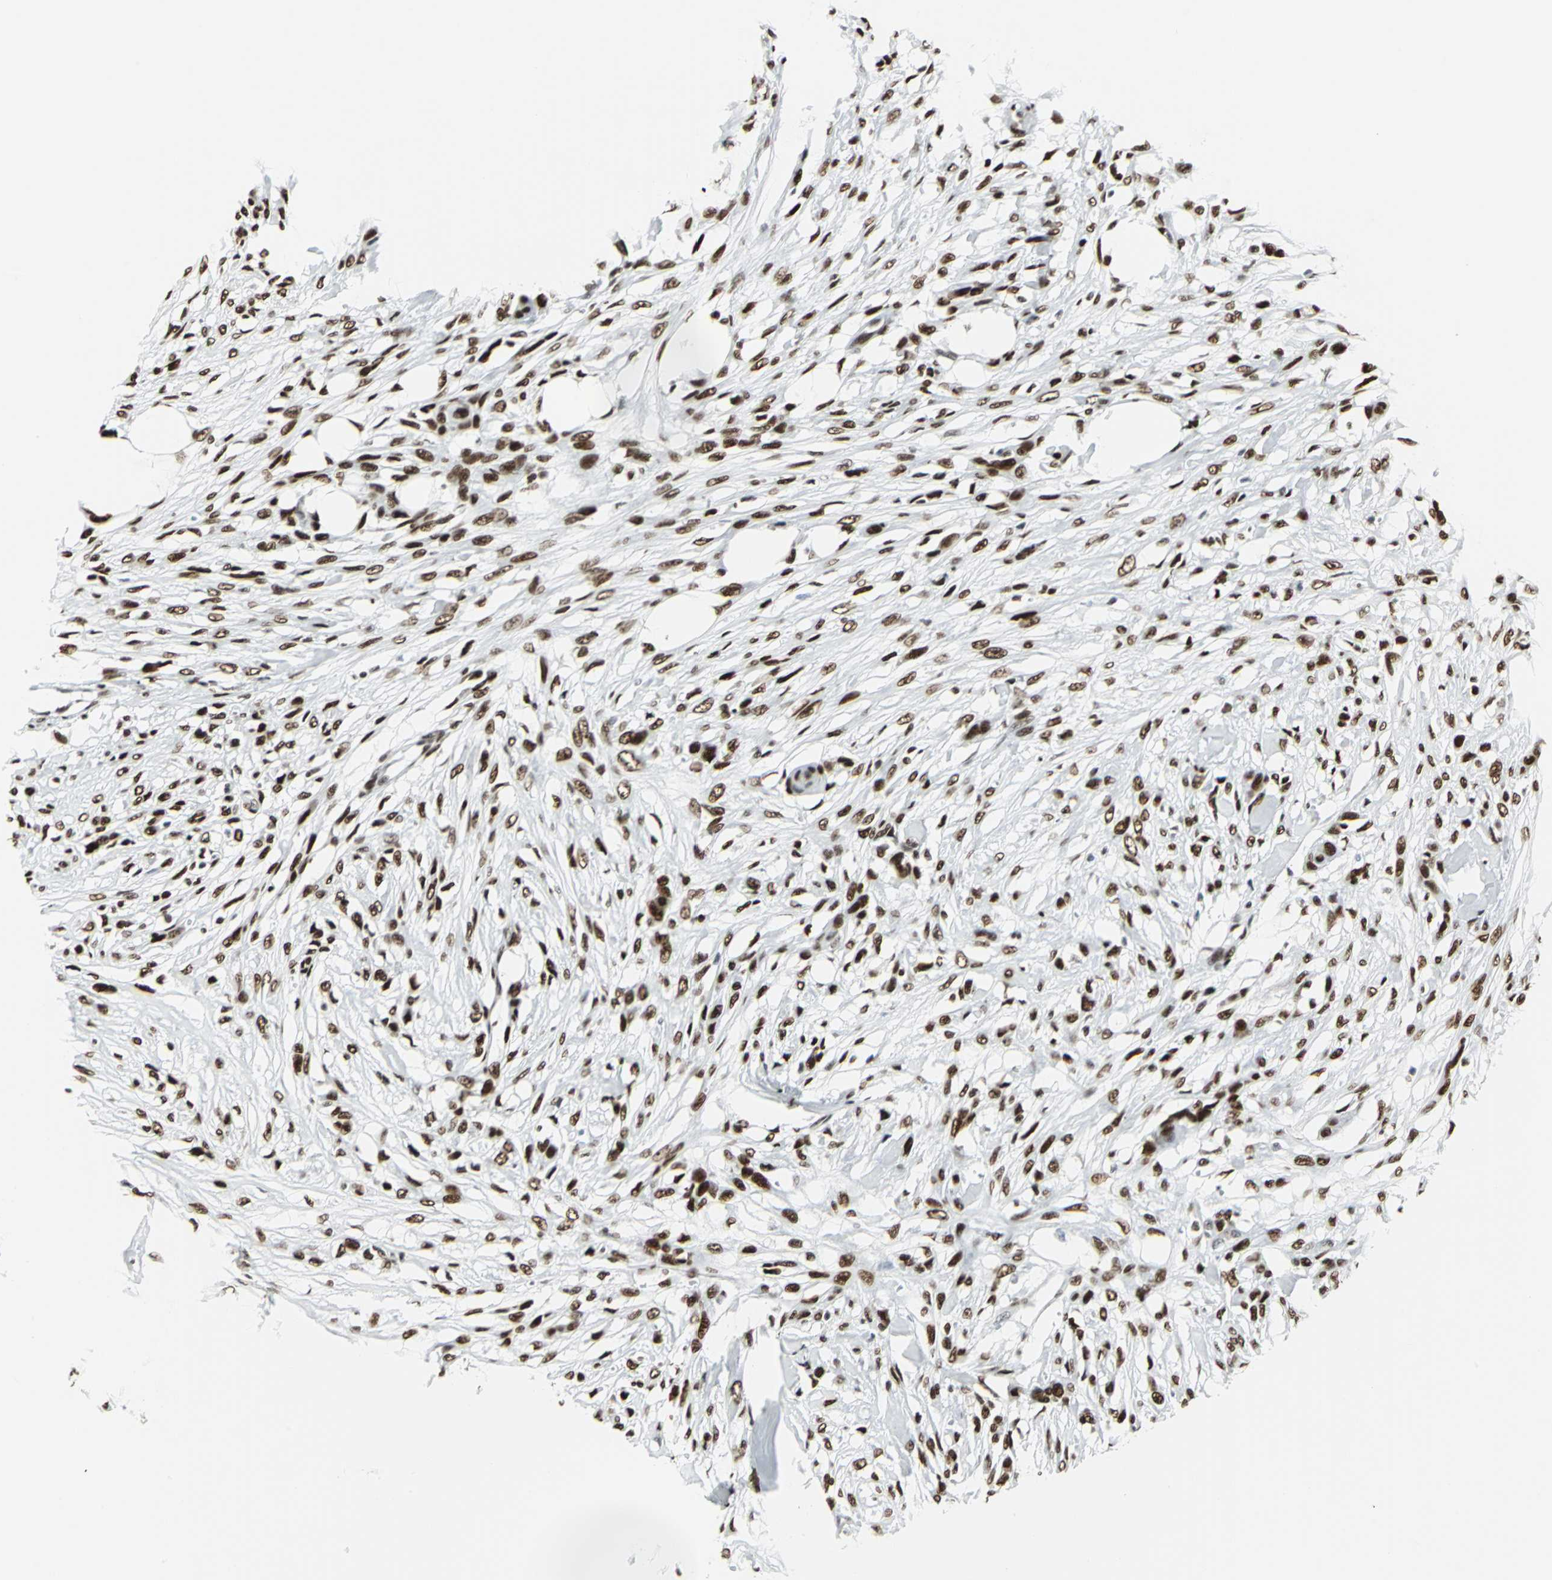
{"staining": {"intensity": "strong", "quantity": ">75%", "location": "nuclear"}, "tissue": "skin cancer", "cell_type": "Tumor cells", "image_type": "cancer", "snomed": [{"axis": "morphology", "description": "Normal tissue, NOS"}, {"axis": "morphology", "description": "Squamous cell carcinoma, NOS"}, {"axis": "topography", "description": "Skin"}], "caption": "Tumor cells reveal strong nuclear positivity in approximately >75% of cells in skin cancer (squamous cell carcinoma).", "gene": "HDAC2", "patient": {"sex": "female", "age": 59}}